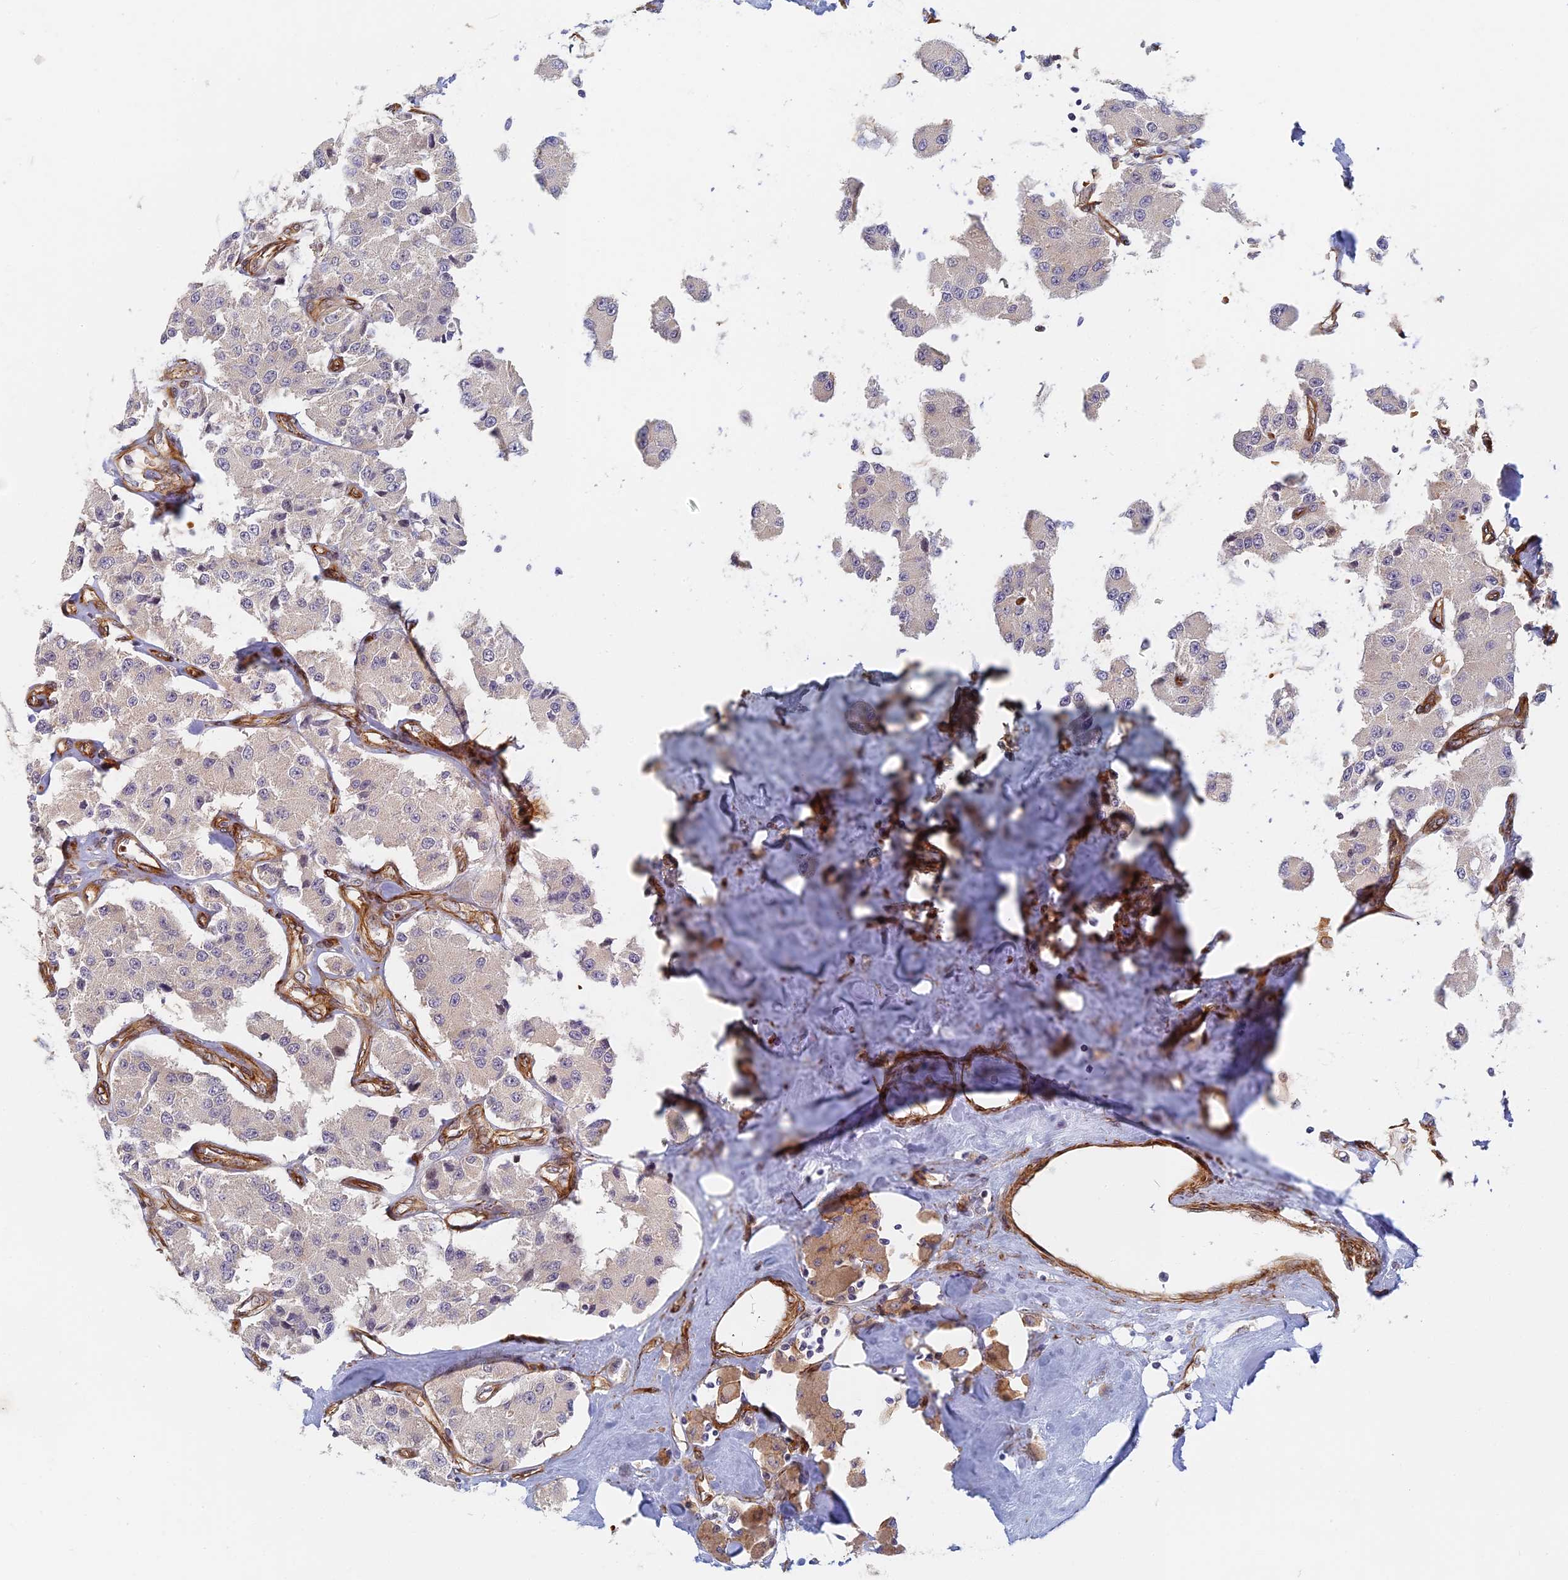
{"staining": {"intensity": "negative", "quantity": "none", "location": "none"}, "tissue": "carcinoid", "cell_type": "Tumor cells", "image_type": "cancer", "snomed": [{"axis": "morphology", "description": "Carcinoid, malignant, NOS"}, {"axis": "topography", "description": "Pancreas"}], "caption": "This is an immunohistochemistry (IHC) histopathology image of carcinoid (malignant). There is no staining in tumor cells.", "gene": "ABCB10", "patient": {"sex": "male", "age": 41}}